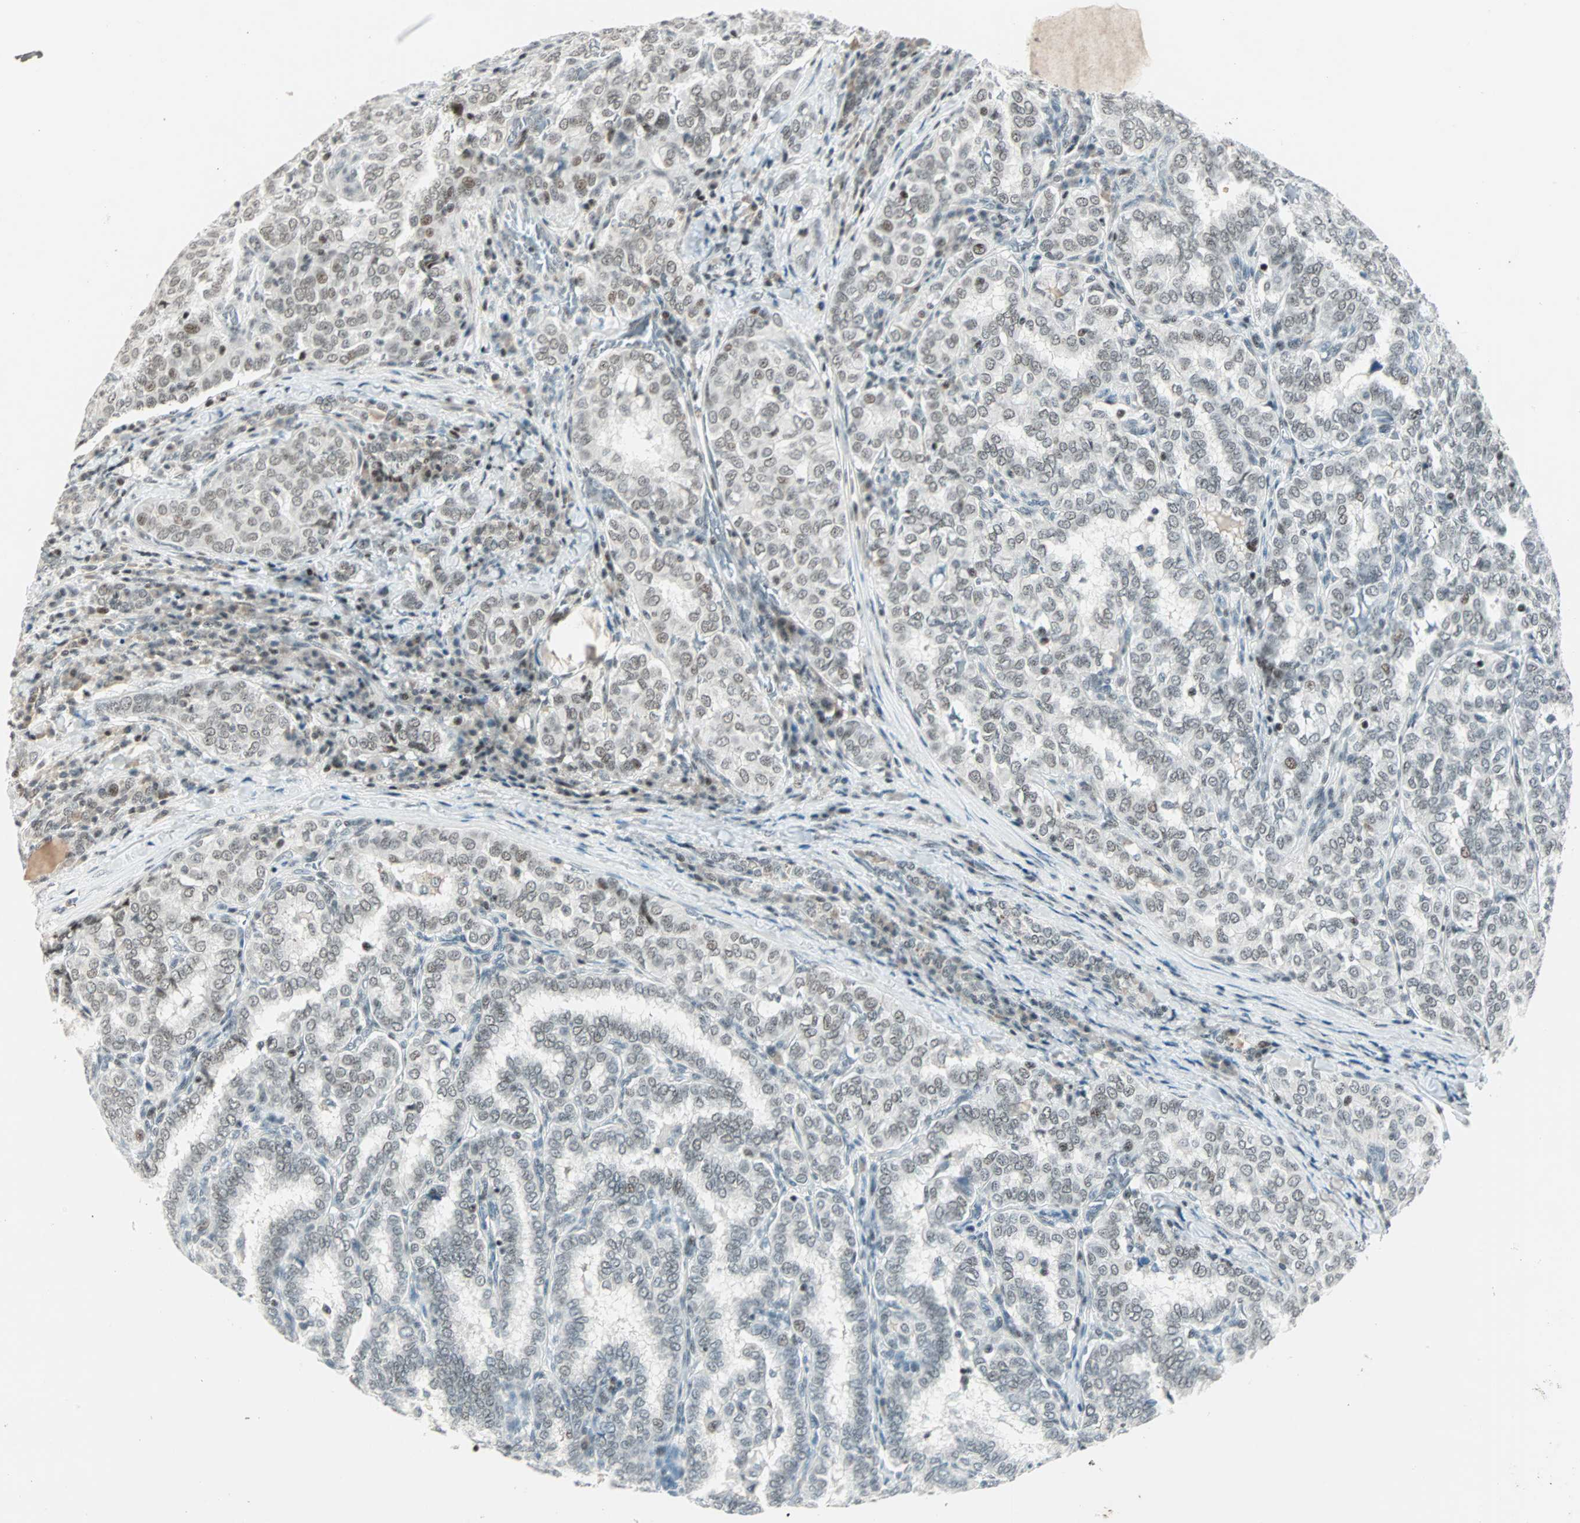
{"staining": {"intensity": "weak", "quantity": ">75%", "location": "nuclear"}, "tissue": "thyroid cancer", "cell_type": "Tumor cells", "image_type": "cancer", "snomed": [{"axis": "morphology", "description": "Papillary adenocarcinoma, NOS"}, {"axis": "topography", "description": "Thyroid gland"}], "caption": "Immunohistochemical staining of thyroid cancer displays low levels of weak nuclear protein positivity in about >75% of tumor cells.", "gene": "SIN3A", "patient": {"sex": "female", "age": 30}}